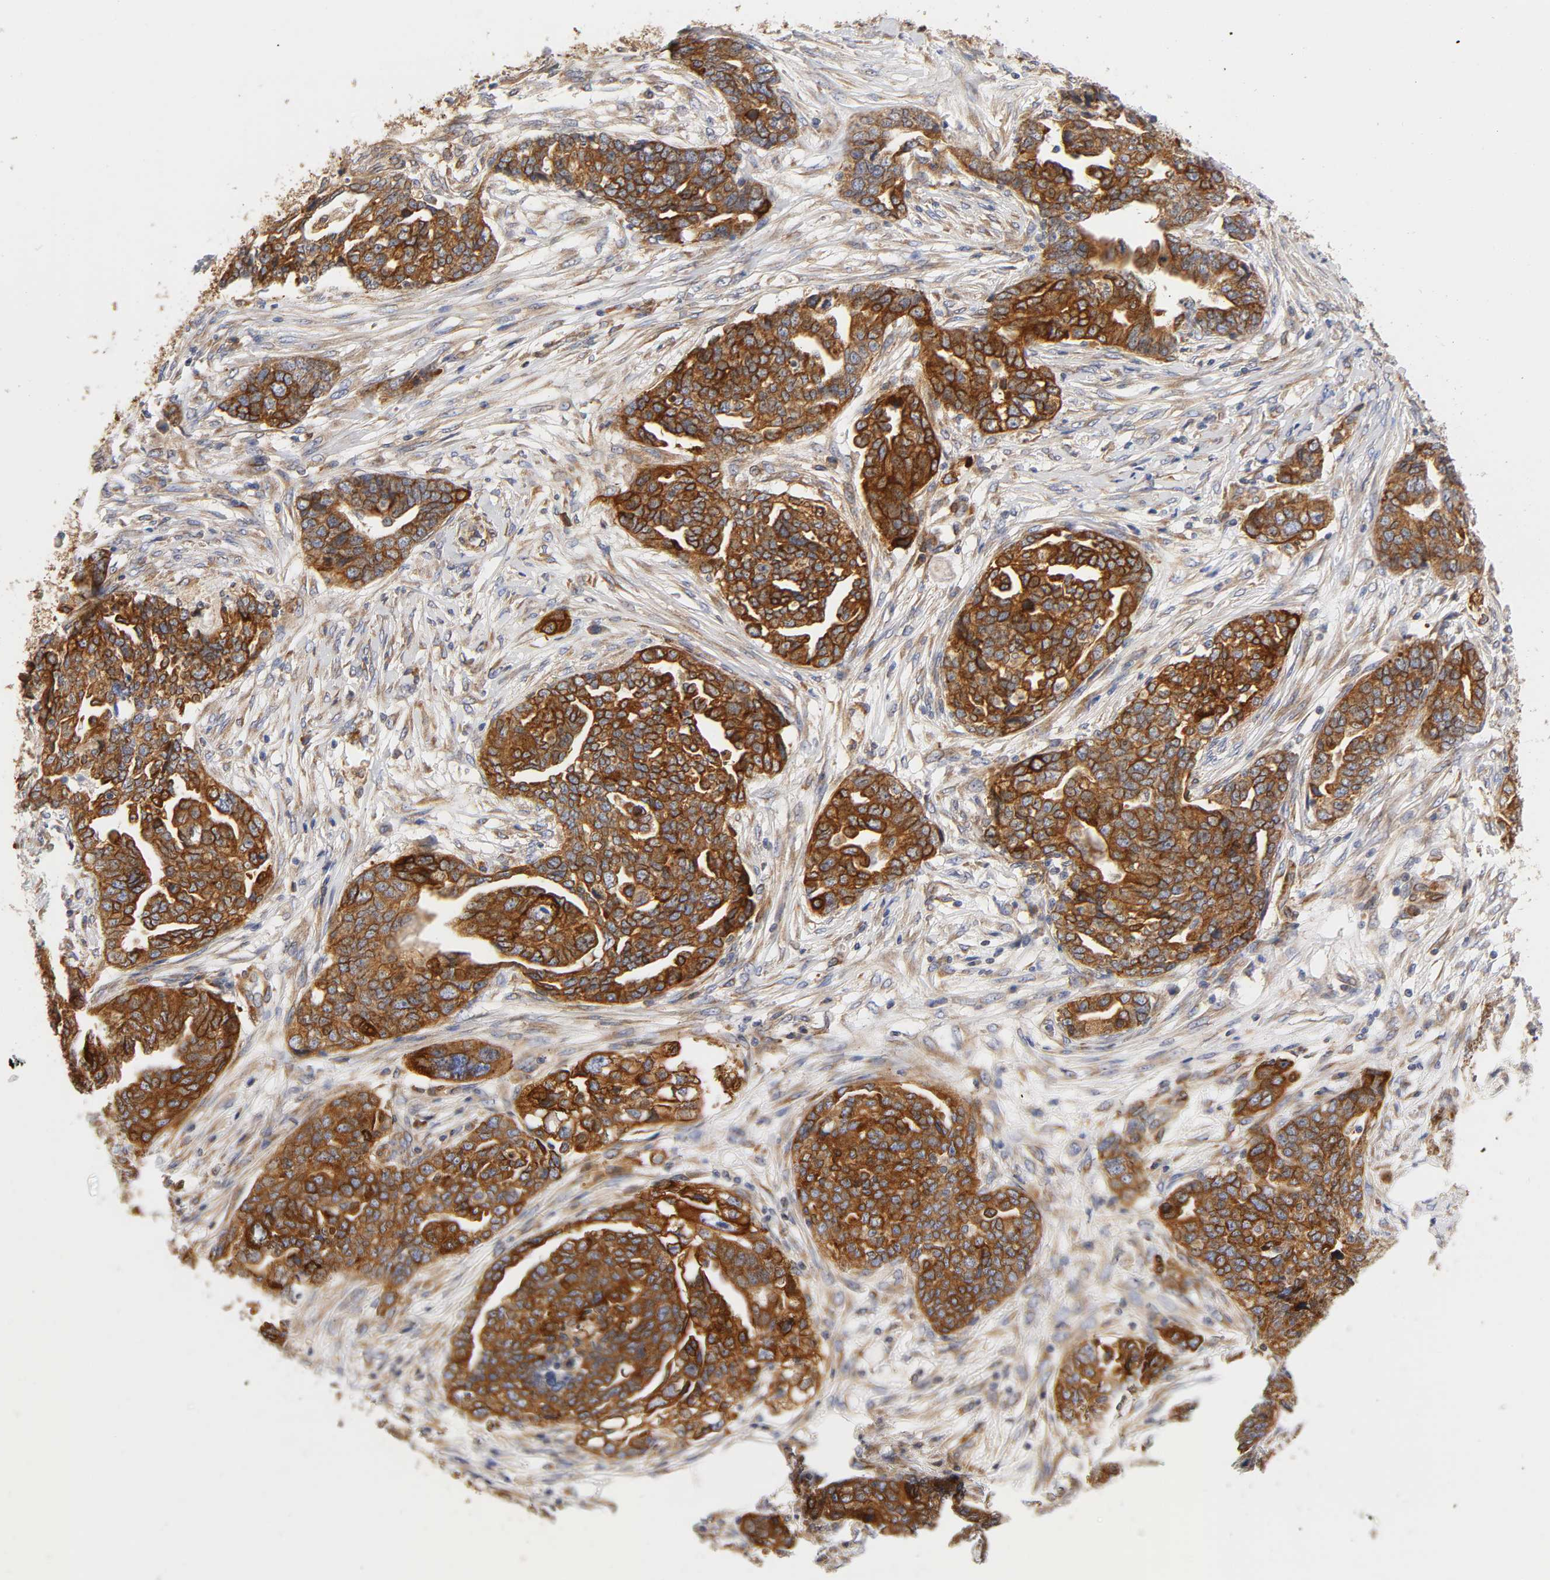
{"staining": {"intensity": "strong", "quantity": ">75%", "location": "cytoplasmic/membranous"}, "tissue": "ovarian cancer", "cell_type": "Tumor cells", "image_type": "cancer", "snomed": [{"axis": "morphology", "description": "Normal tissue, NOS"}, {"axis": "morphology", "description": "Cystadenocarcinoma, serous, NOS"}, {"axis": "topography", "description": "Fallopian tube"}, {"axis": "topography", "description": "Ovary"}], "caption": "DAB (3,3'-diaminobenzidine) immunohistochemical staining of ovarian serous cystadenocarcinoma demonstrates strong cytoplasmic/membranous protein staining in about >75% of tumor cells.", "gene": "POR", "patient": {"sex": "female", "age": 56}}